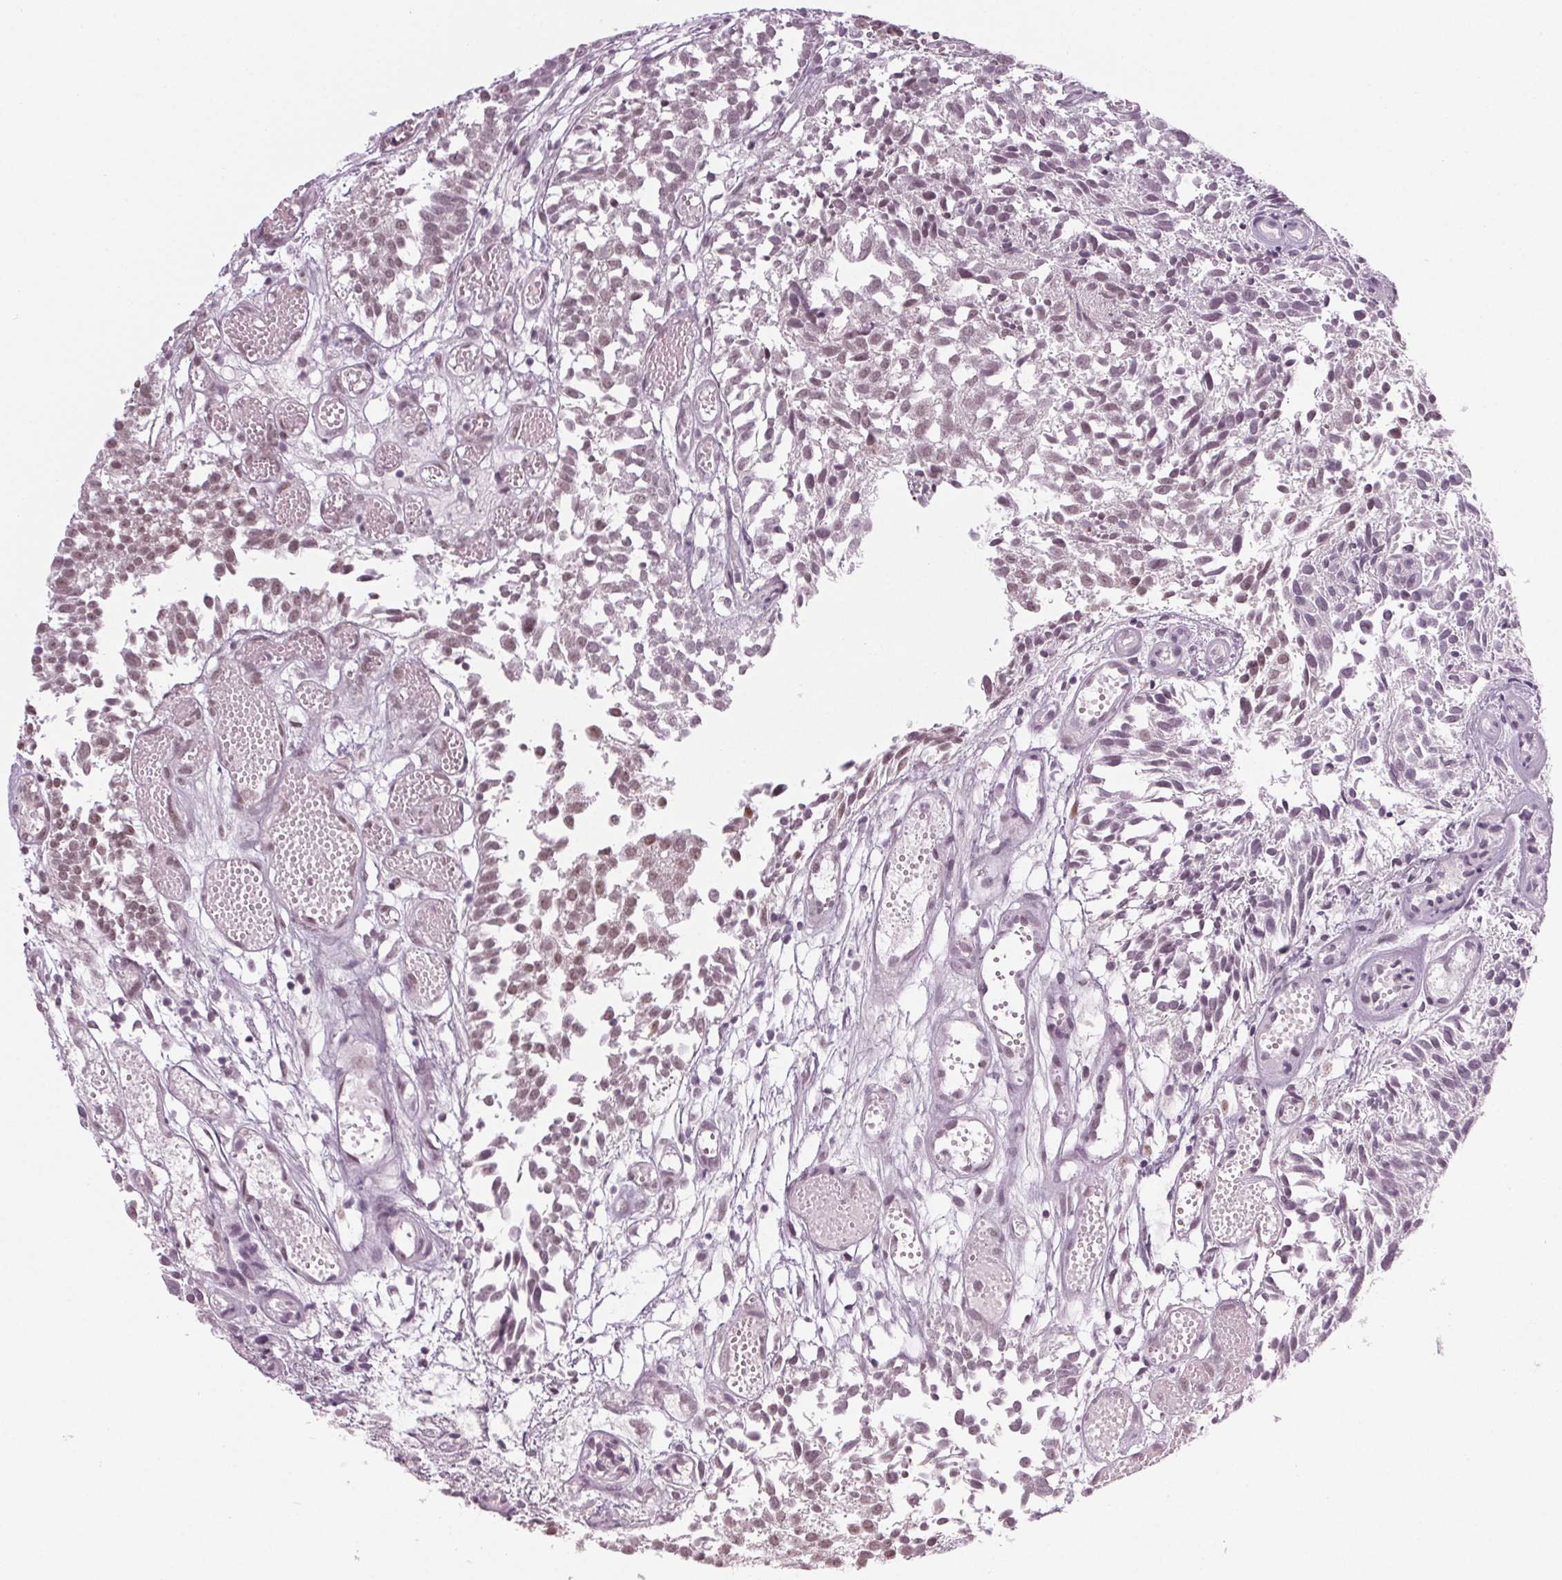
{"staining": {"intensity": "strong", "quantity": "25%-75%", "location": "nuclear"}, "tissue": "urothelial cancer", "cell_type": "Tumor cells", "image_type": "cancer", "snomed": [{"axis": "morphology", "description": "Urothelial carcinoma, Low grade"}, {"axis": "topography", "description": "Urinary bladder"}], "caption": "This is an image of IHC staining of urothelial cancer, which shows strong staining in the nuclear of tumor cells.", "gene": "DDX41", "patient": {"sex": "male", "age": 70}}